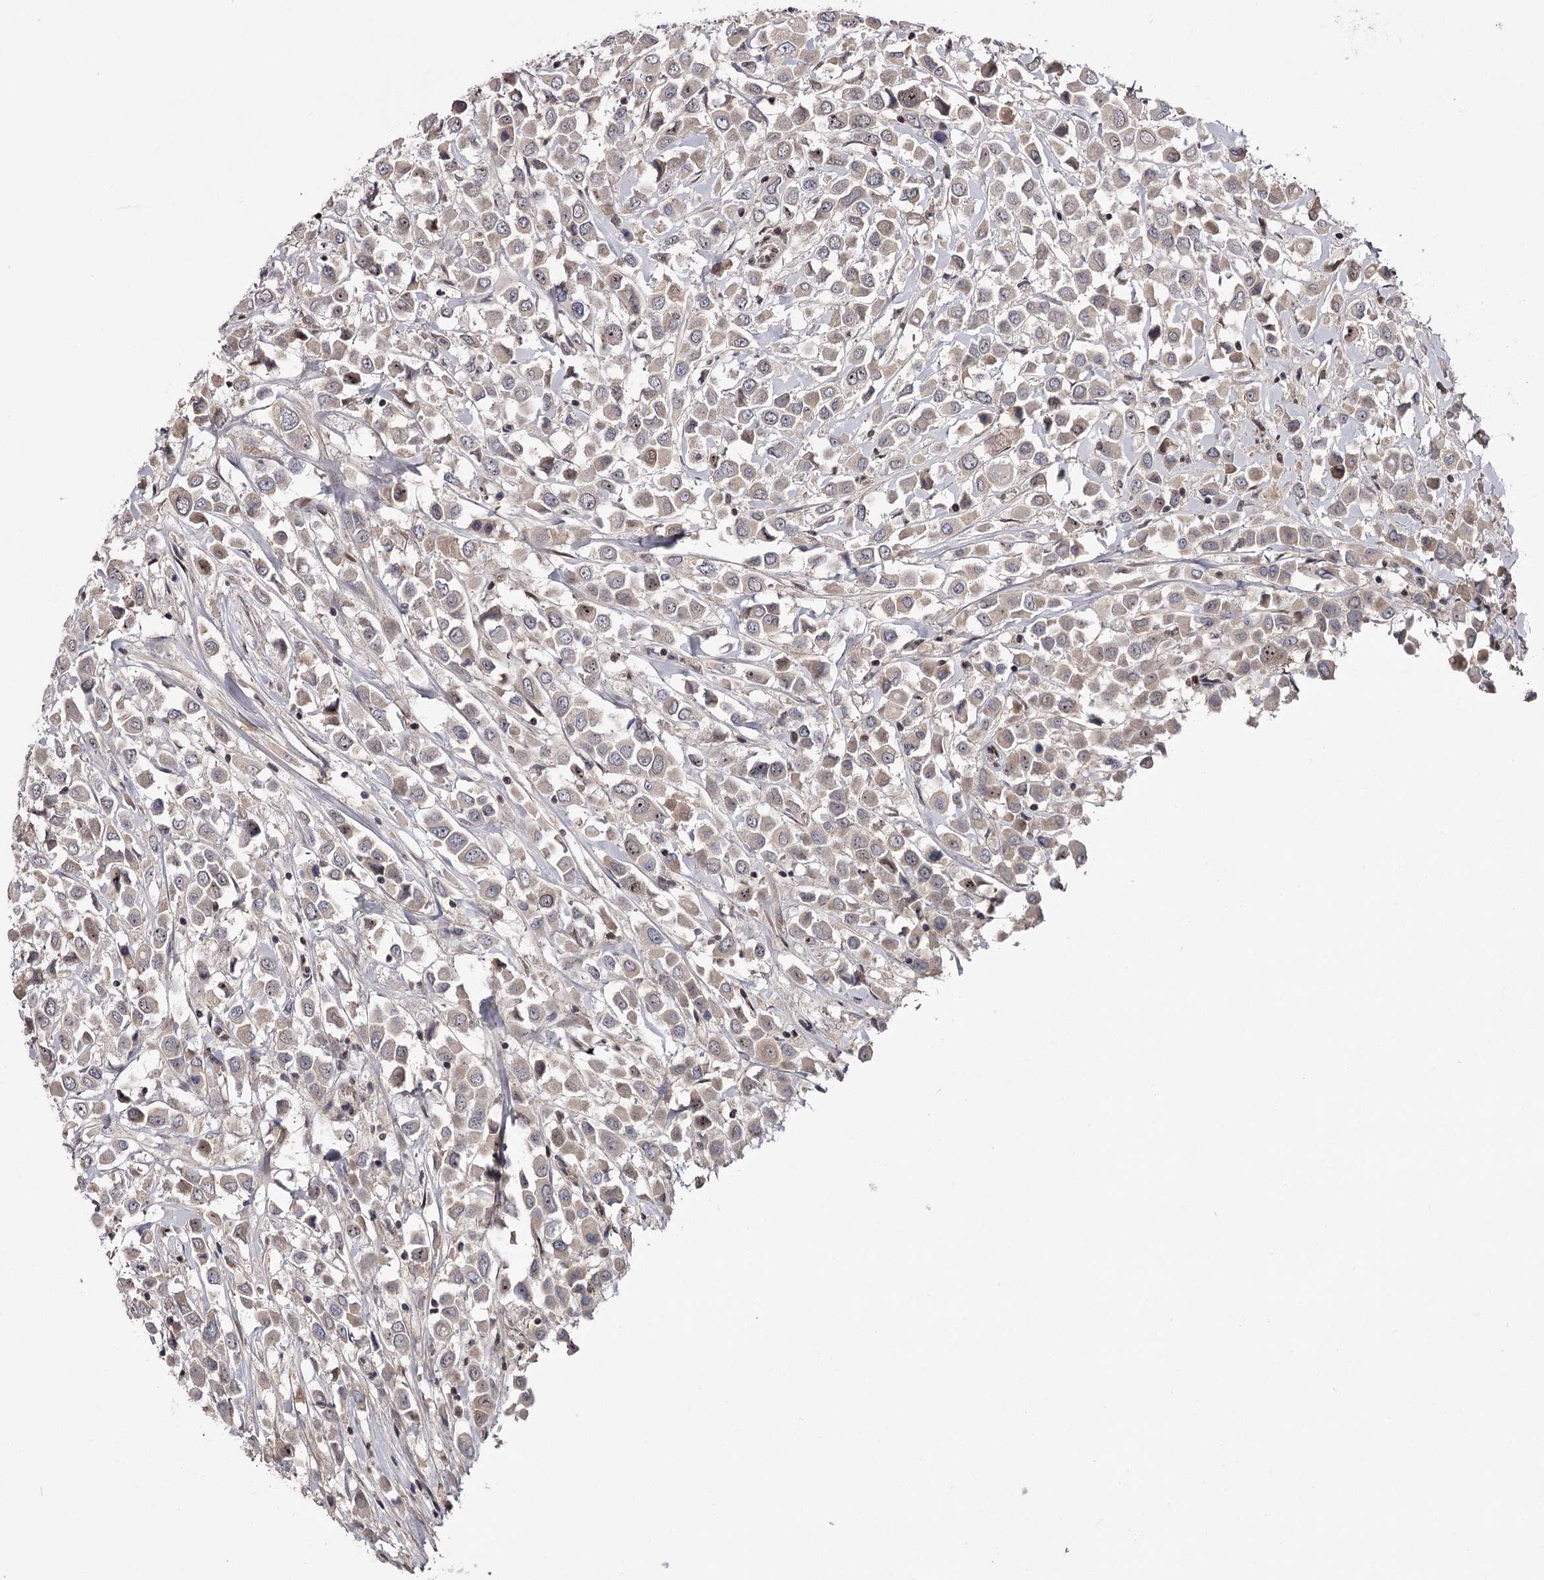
{"staining": {"intensity": "weak", "quantity": "<25%", "location": "cytoplasmic/membranous"}, "tissue": "breast cancer", "cell_type": "Tumor cells", "image_type": "cancer", "snomed": [{"axis": "morphology", "description": "Duct carcinoma"}, {"axis": "topography", "description": "Breast"}], "caption": "Tumor cells show no significant protein expression in breast infiltrating ductal carcinoma. (Brightfield microscopy of DAB (3,3'-diaminobenzidine) IHC at high magnification).", "gene": "TTC33", "patient": {"sex": "female", "age": 61}}